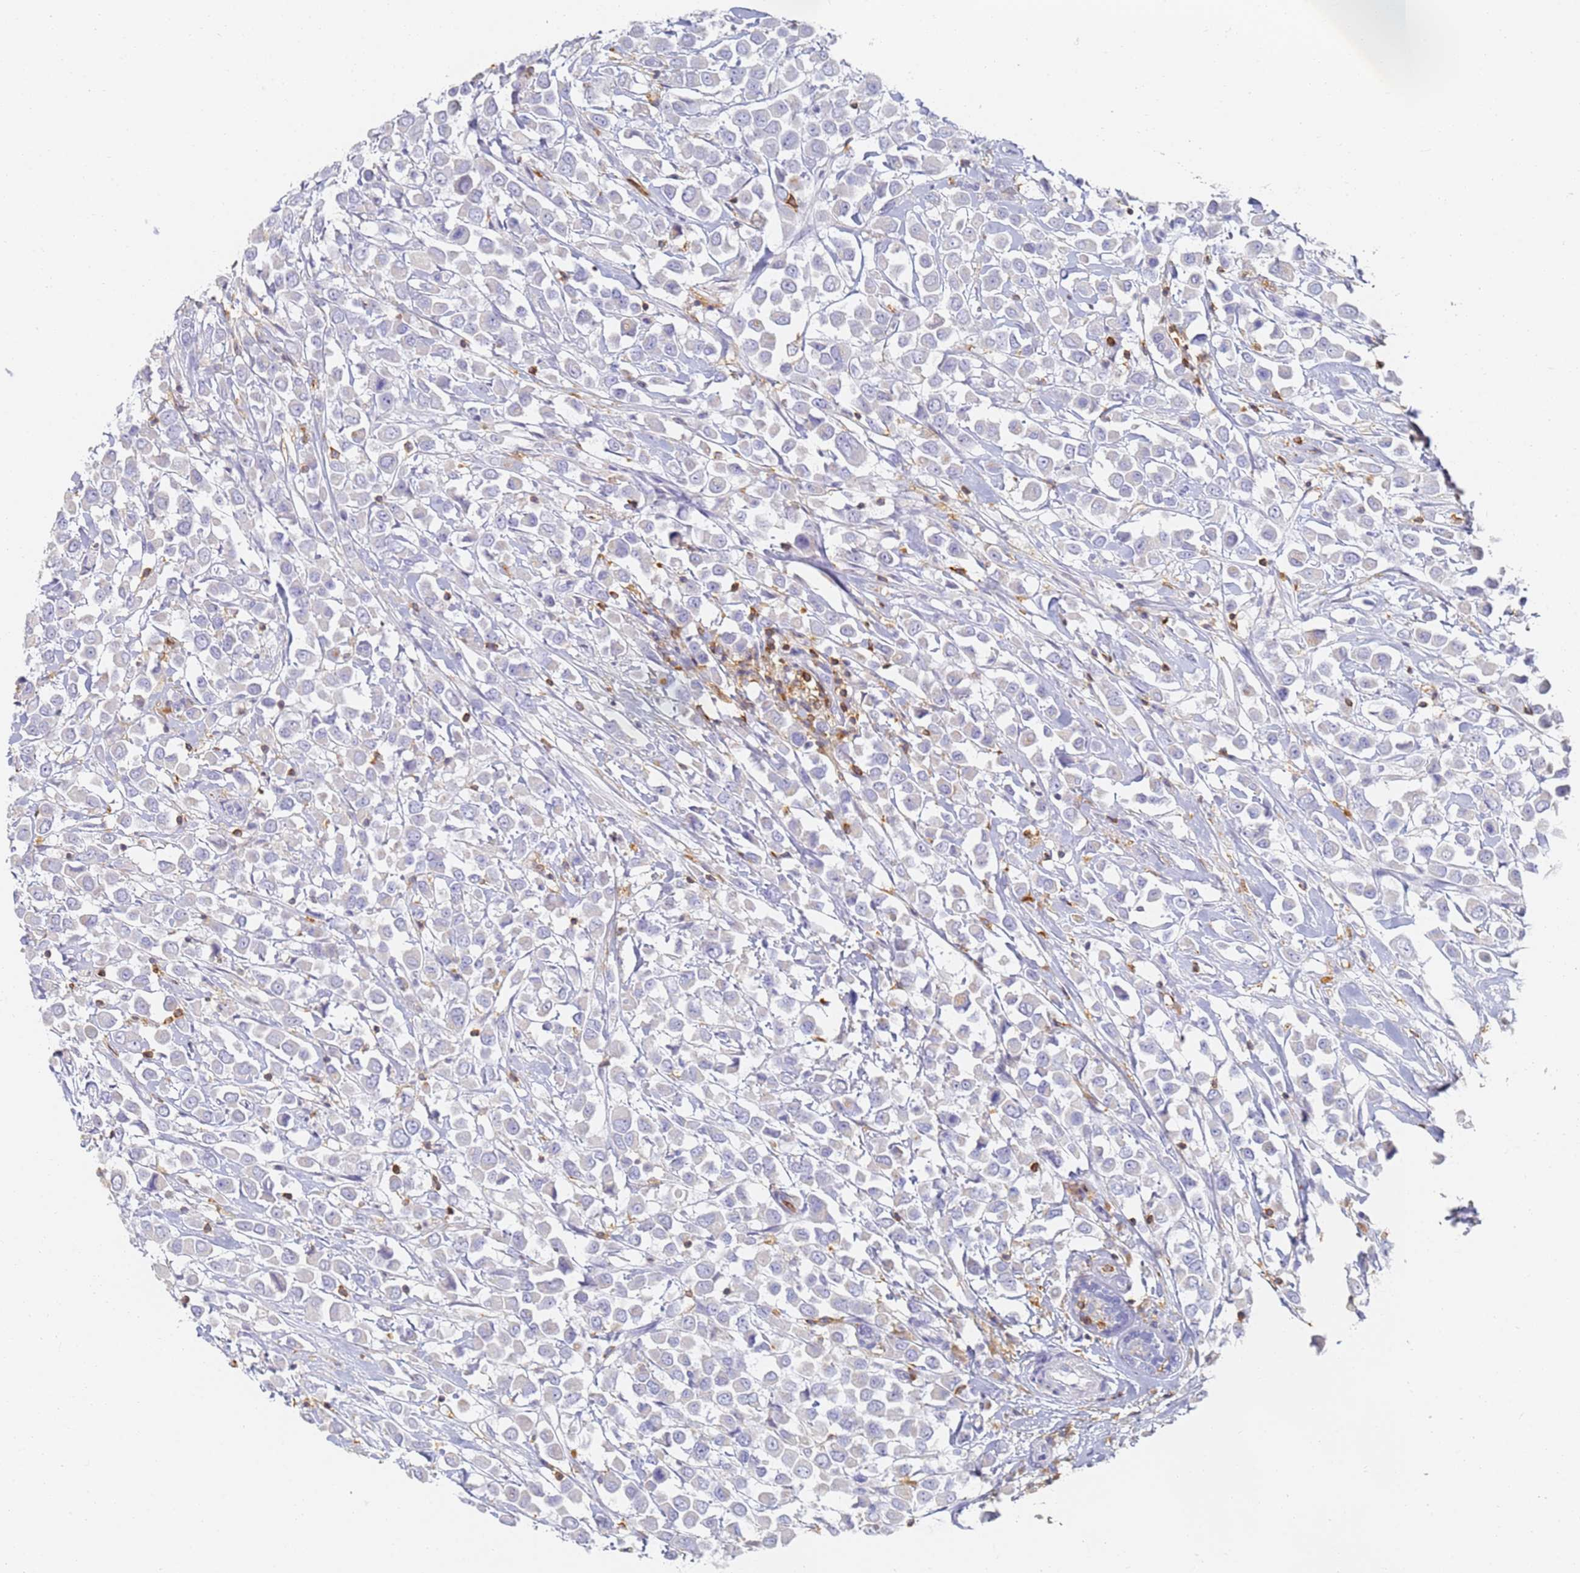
{"staining": {"intensity": "negative", "quantity": "none", "location": "none"}, "tissue": "breast cancer", "cell_type": "Tumor cells", "image_type": "cancer", "snomed": [{"axis": "morphology", "description": "Duct carcinoma"}, {"axis": "topography", "description": "Breast"}], "caption": "Breast cancer was stained to show a protein in brown. There is no significant positivity in tumor cells. Nuclei are stained in blue.", "gene": "BIN2", "patient": {"sex": "female", "age": 61}}